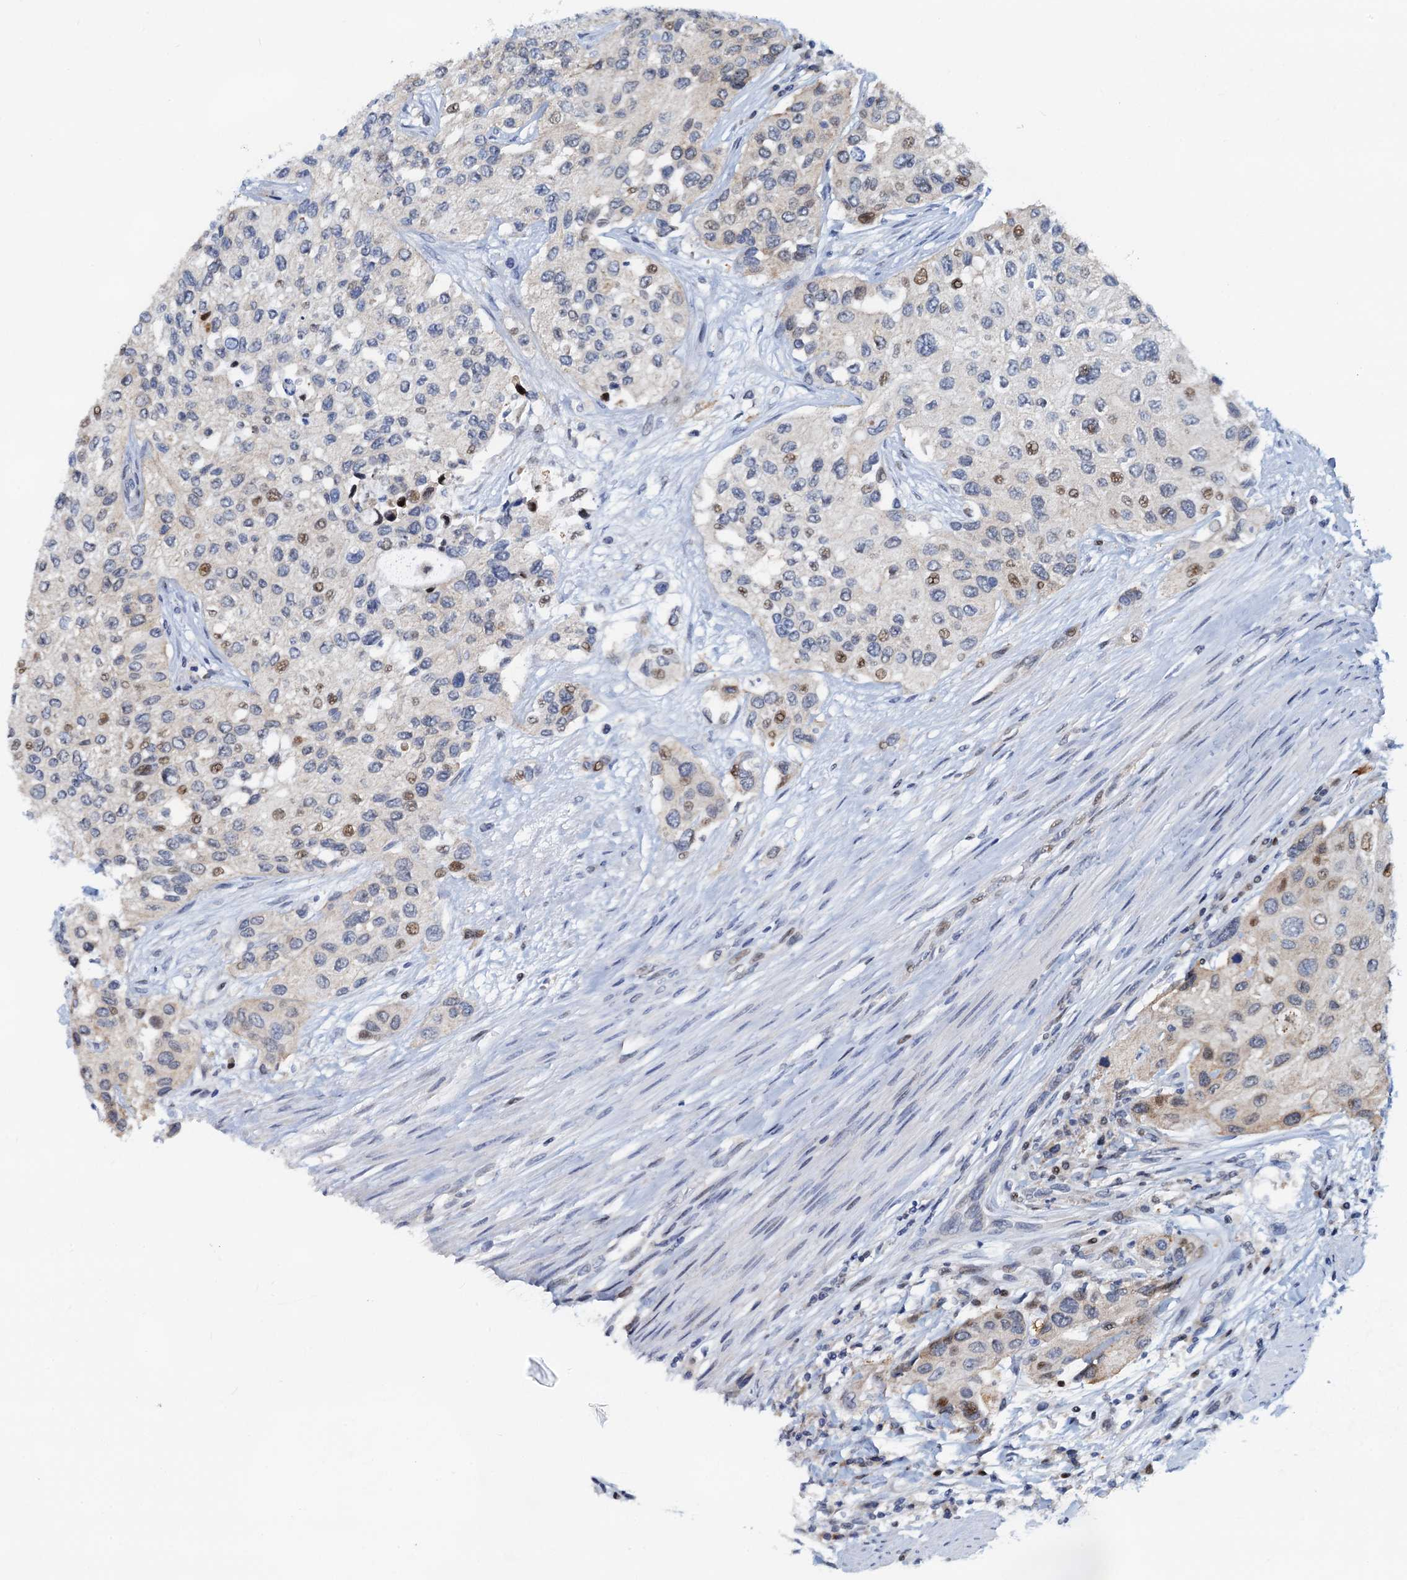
{"staining": {"intensity": "moderate", "quantity": "<25%", "location": "nuclear"}, "tissue": "urothelial cancer", "cell_type": "Tumor cells", "image_type": "cancer", "snomed": [{"axis": "morphology", "description": "Normal tissue, NOS"}, {"axis": "morphology", "description": "Urothelial carcinoma, High grade"}, {"axis": "topography", "description": "Vascular tissue"}, {"axis": "topography", "description": "Urinary bladder"}], "caption": "High-grade urothelial carcinoma stained for a protein exhibits moderate nuclear positivity in tumor cells. (IHC, brightfield microscopy, high magnification).", "gene": "PTGES3", "patient": {"sex": "female", "age": 56}}